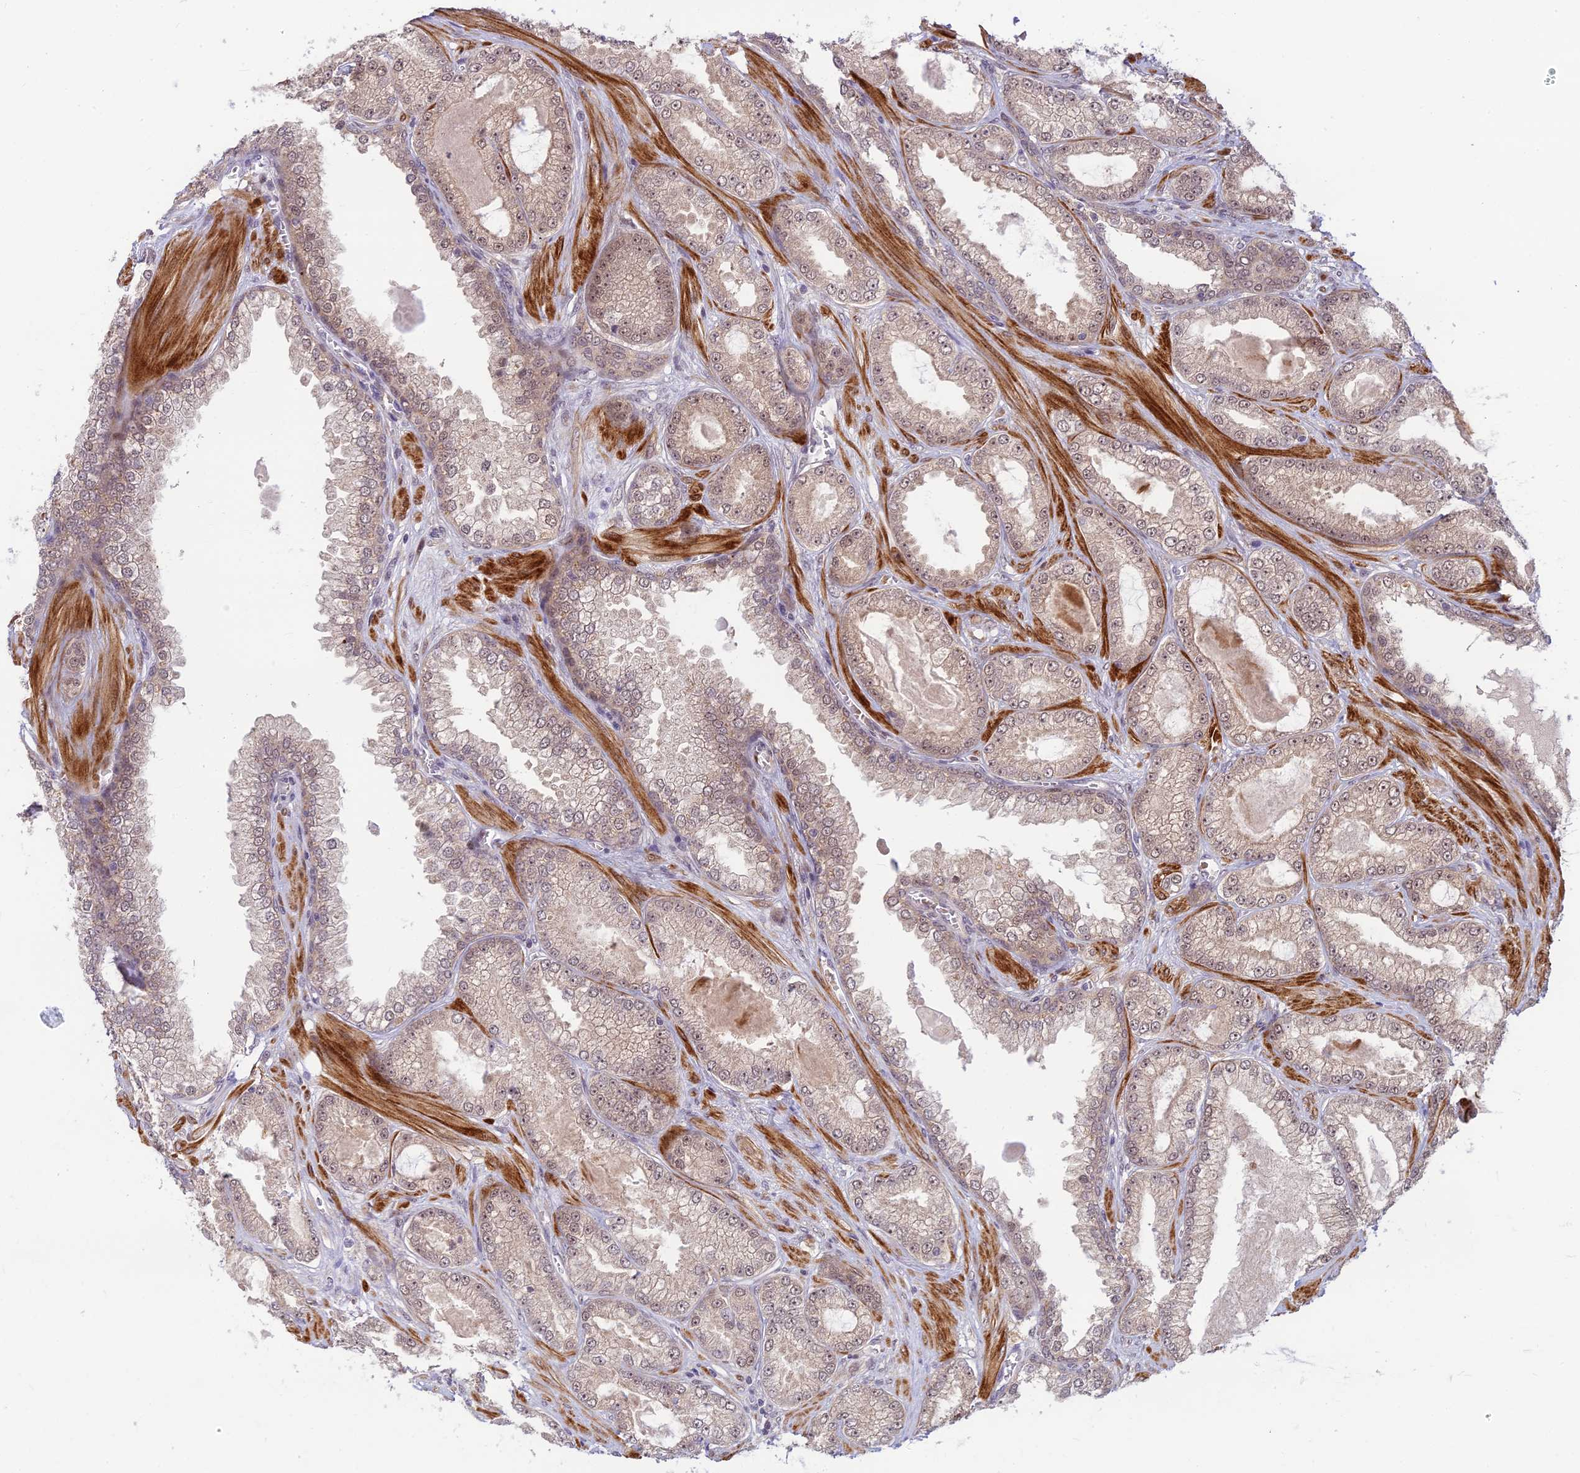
{"staining": {"intensity": "moderate", "quantity": "25%-75%", "location": "cytoplasmic/membranous,nuclear"}, "tissue": "prostate cancer", "cell_type": "Tumor cells", "image_type": "cancer", "snomed": [{"axis": "morphology", "description": "Adenocarcinoma, Low grade"}, {"axis": "topography", "description": "Prostate"}], "caption": "Prostate adenocarcinoma (low-grade) stained for a protein shows moderate cytoplasmic/membranous and nuclear positivity in tumor cells.", "gene": "ASPDH", "patient": {"sex": "male", "age": 57}}